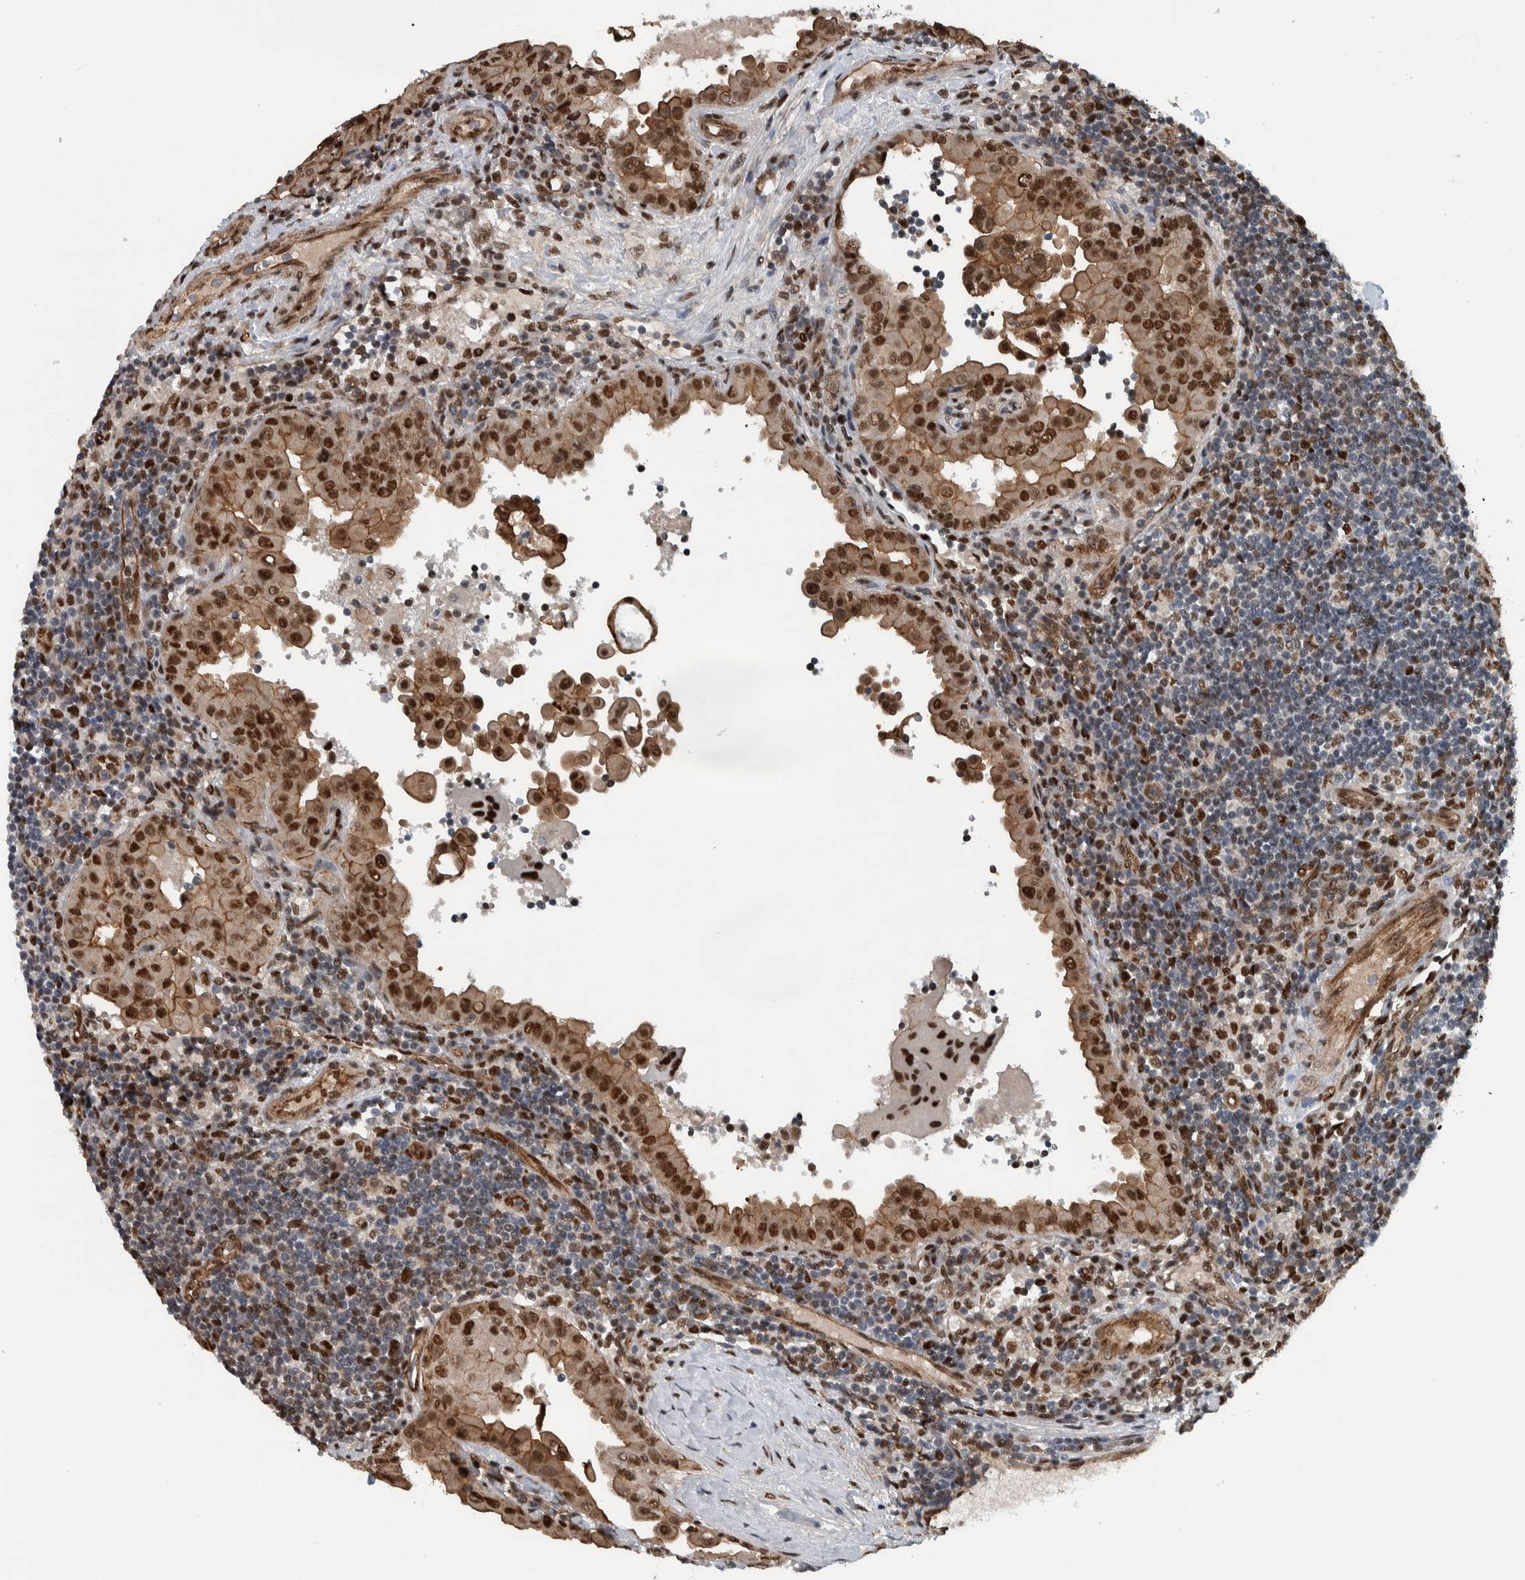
{"staining": {"intensity": "strong", "quantity": ">75%", "location": "cytoplasmic/membranous,nuclear"}, "tissue": "thyroid cancer", "cell_type": "Tumor cells", "image_type": "cancer", "snomed": [{"axis": "morphology", "description": "Papillary adenocarcinoma, NOS"}, {"axis": "topography", "description": "Thyroid gland"}], "caption": "Immunohistochemistry (IHC) image of neoplastic tissue: human thyroid papillary adenocarcinoma stained using immunohistochemistry (IHC) shows high levels of strong protein expression localized specifically in the cytoplasmic/membranous and nuclear of tumor cells, appearing as a cytoplasmic/membranous and nuclear brown color.", "gene": "FAM135B", "patient": {"sex": "male", "age": 33}}